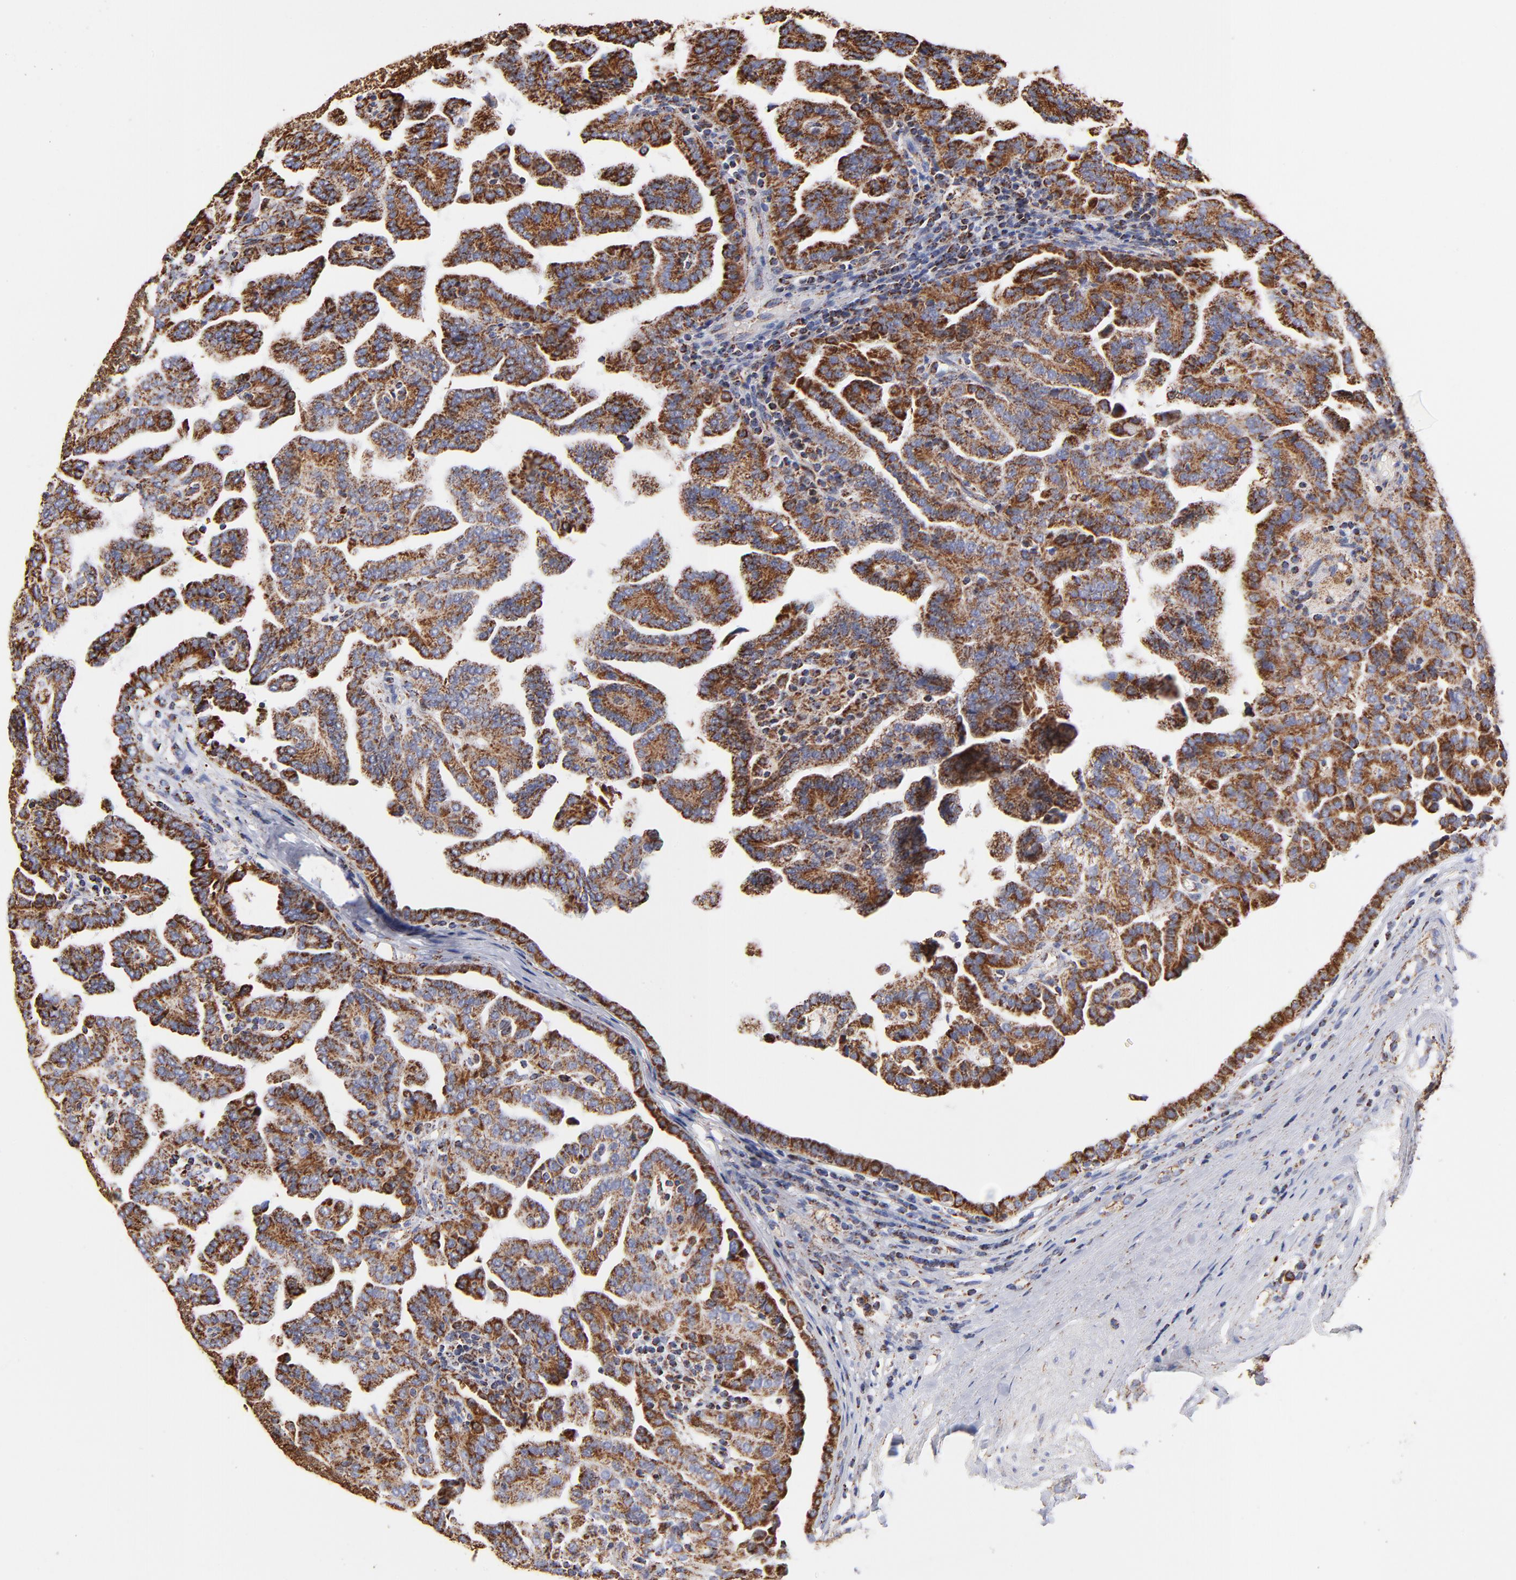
{"staining": {"intensity": "strong", "quantity": ">75%", "location": "cytoplasmic/membranous"}, "tissue": "renal cancer", "cell_type": "Tumor cells", "image_type": "cancer", "snomed": [{"axis": "morphology", "description": "Adenocarcinoma, NOS"}, {"axis": "topography", "description": "Kidney"}], "caption": "A photomicrograph of human renal cancer (adenocarcinoma) stained for a protein shows strong cytoplasmic/membranous brown staining in tumor cells. The protein of interest is stained brown, and the nuclei are stained in blue (DAB IHC with brightfield microscopy, high magnification).", "gene": "PHB1", "patient": {"sex": "male", "age": 61}}